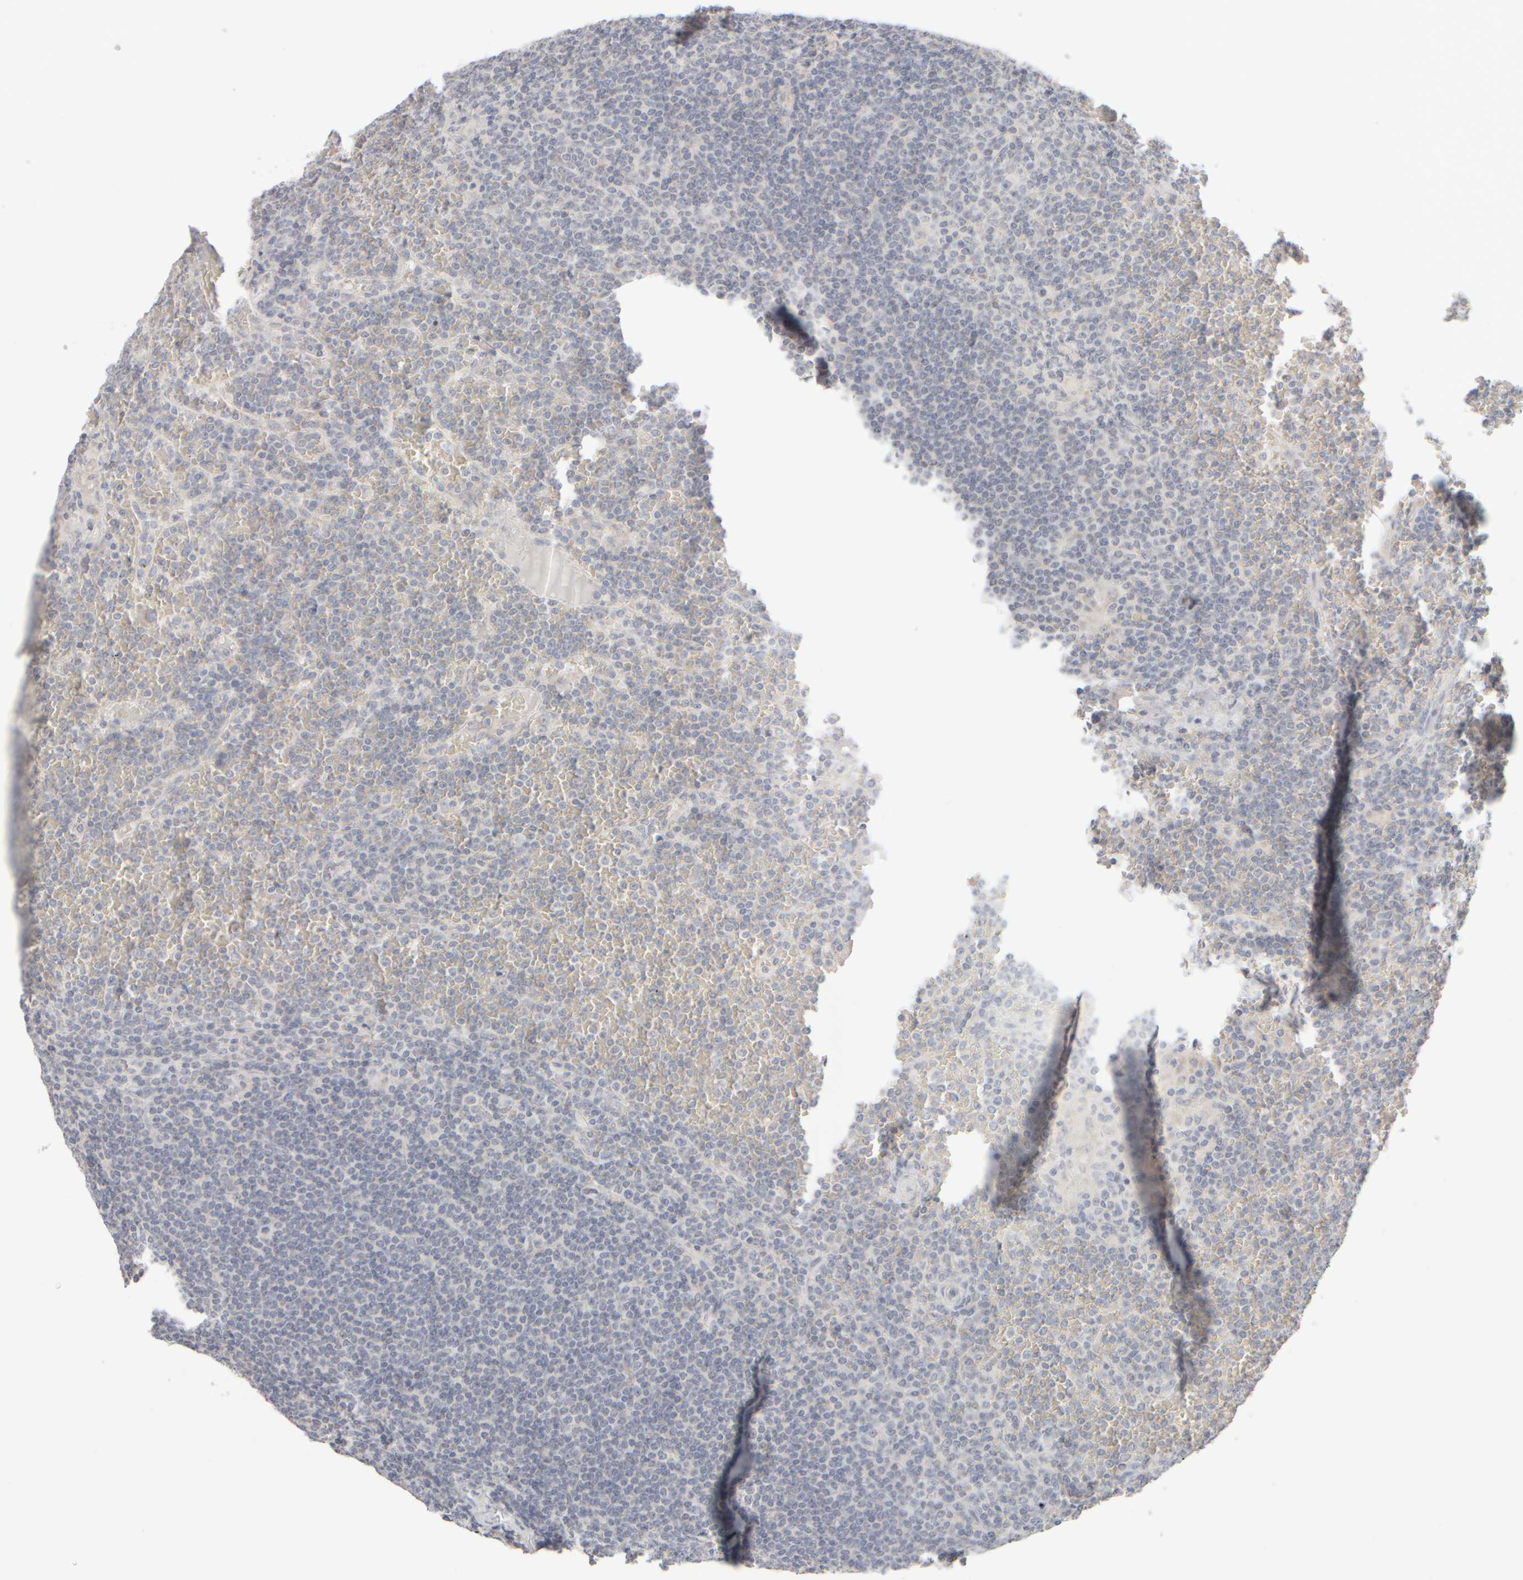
{"staining": {"intensity": "negative", "quantity": "none", "location": "none"}, "tissue": "lymphoma", "cell_type": "Tumor cells", "image_type": "cancer", "snomed": [{"axis": "morphology", "description": "Malignant lymphoma, non-Hodgkin's type, Low grade"}, {"axis": "topography", "description": "Spleen"}], "caption": "Tumor cells show no significant expression in low-grade malignant lymphoma, non-Hodgkin's type.", "gene": "ZNF112", "patient": {"sex": "female", "age": 19}}